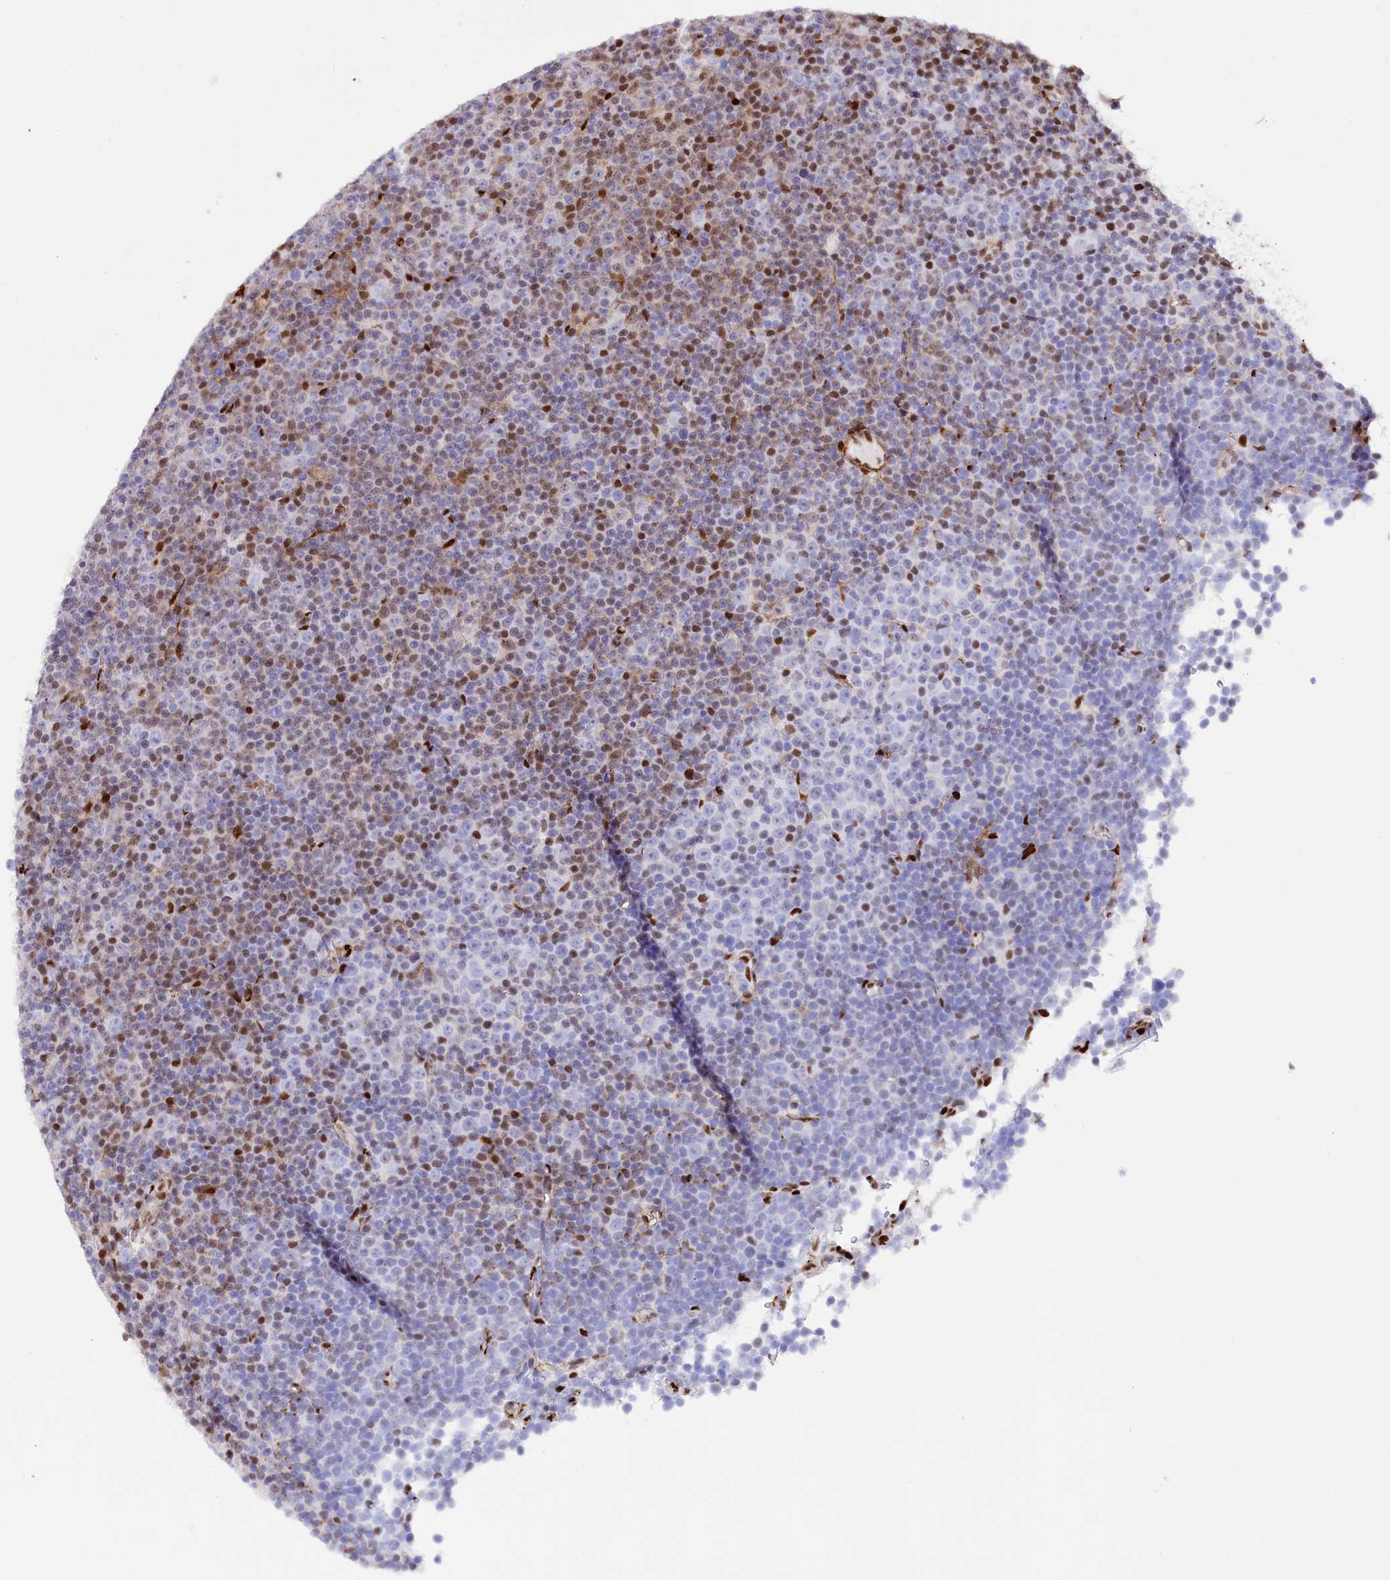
{"staining": {"intensity": "moderate", "quantity": "25%-75%", "location": "nuclear"}, "tissue": "lymphoma", "cell_type": "Tumor cells", "image_type": "cancer", "snomed": [{"axis": "morphology", "description": "Malignant lymphoma, non-Hodgkin's type, Low grade"}, {"axis": "topography", "description": "Lymph node"}], "caption": "Protein analysis of low-grade malignant lymphoma, non-Hodgkin's type tissue exhibits moderate nuclear positivity in about 25%-75% of tumor cells.", "gene": "PTMS", "patient": {"sex": "female", "age": 67}}